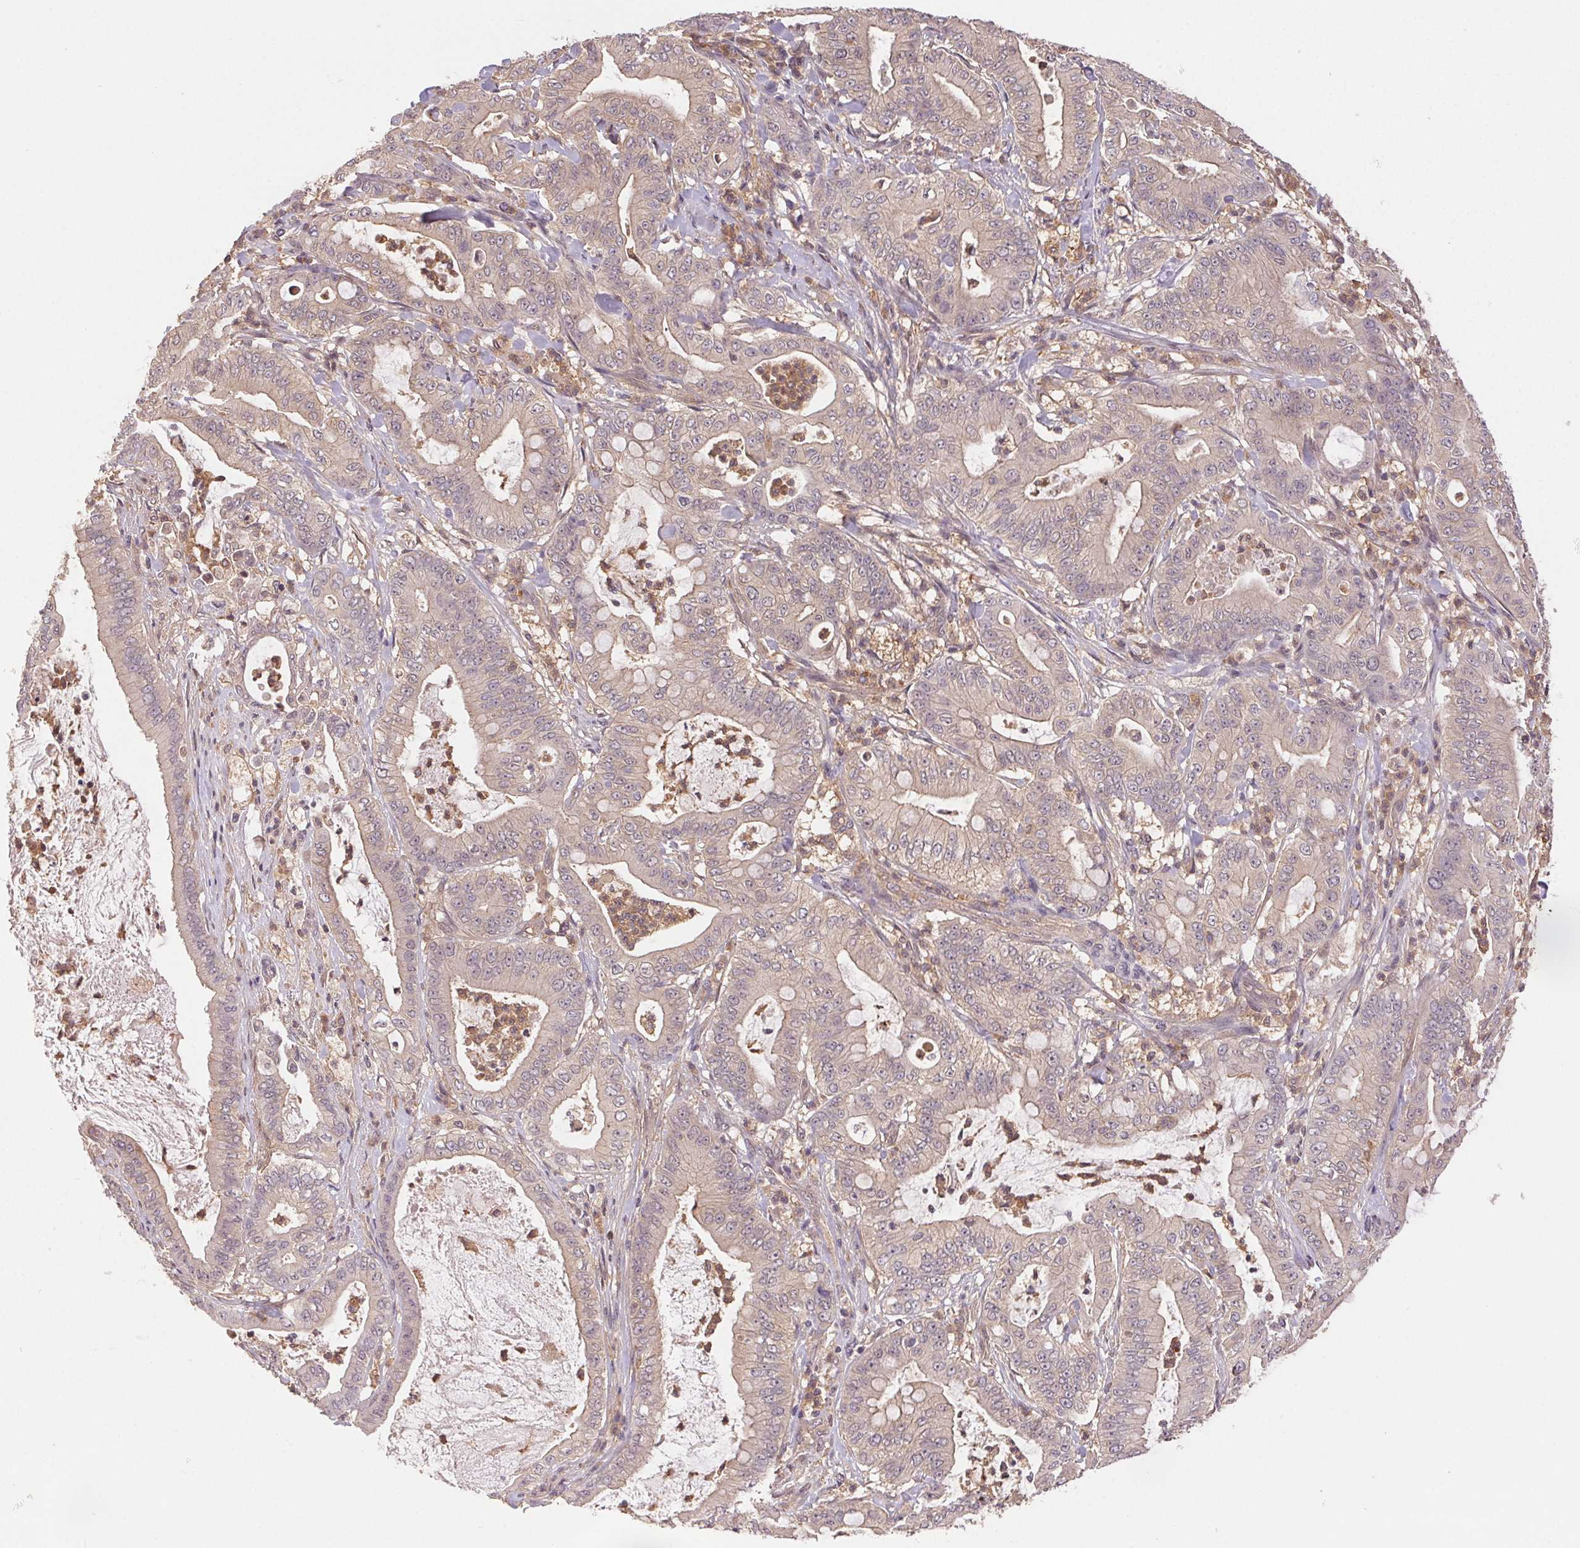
{"staining": {"intensity": "negative", "quantity": "none", "location": "none"}, "tissue": "pancreatic cancer", "cell_type": "Tumor cells", "image_type": "cancer", "snomed": [{"axis": "morphology", "description": "Adenocarcinoma, NOS"}, {"axis": "topography", "description": "Pancreas"}], "caption": "IHC photomicrograph of neoplastic tissue: human adenocarcinoma (pancreatic) stained with DAB (3,3'-diaminobenzidine) shows no significant protein expression in tumor cells. (Stains: DAB (3,3'-diaminobenzidine) immunohistochemistry with hematoxylin counter stain, Microscopy: brightfield microscopy at high magnification).", "gene": "GDI2", "patient": {"sex": "male", "age": 71}}